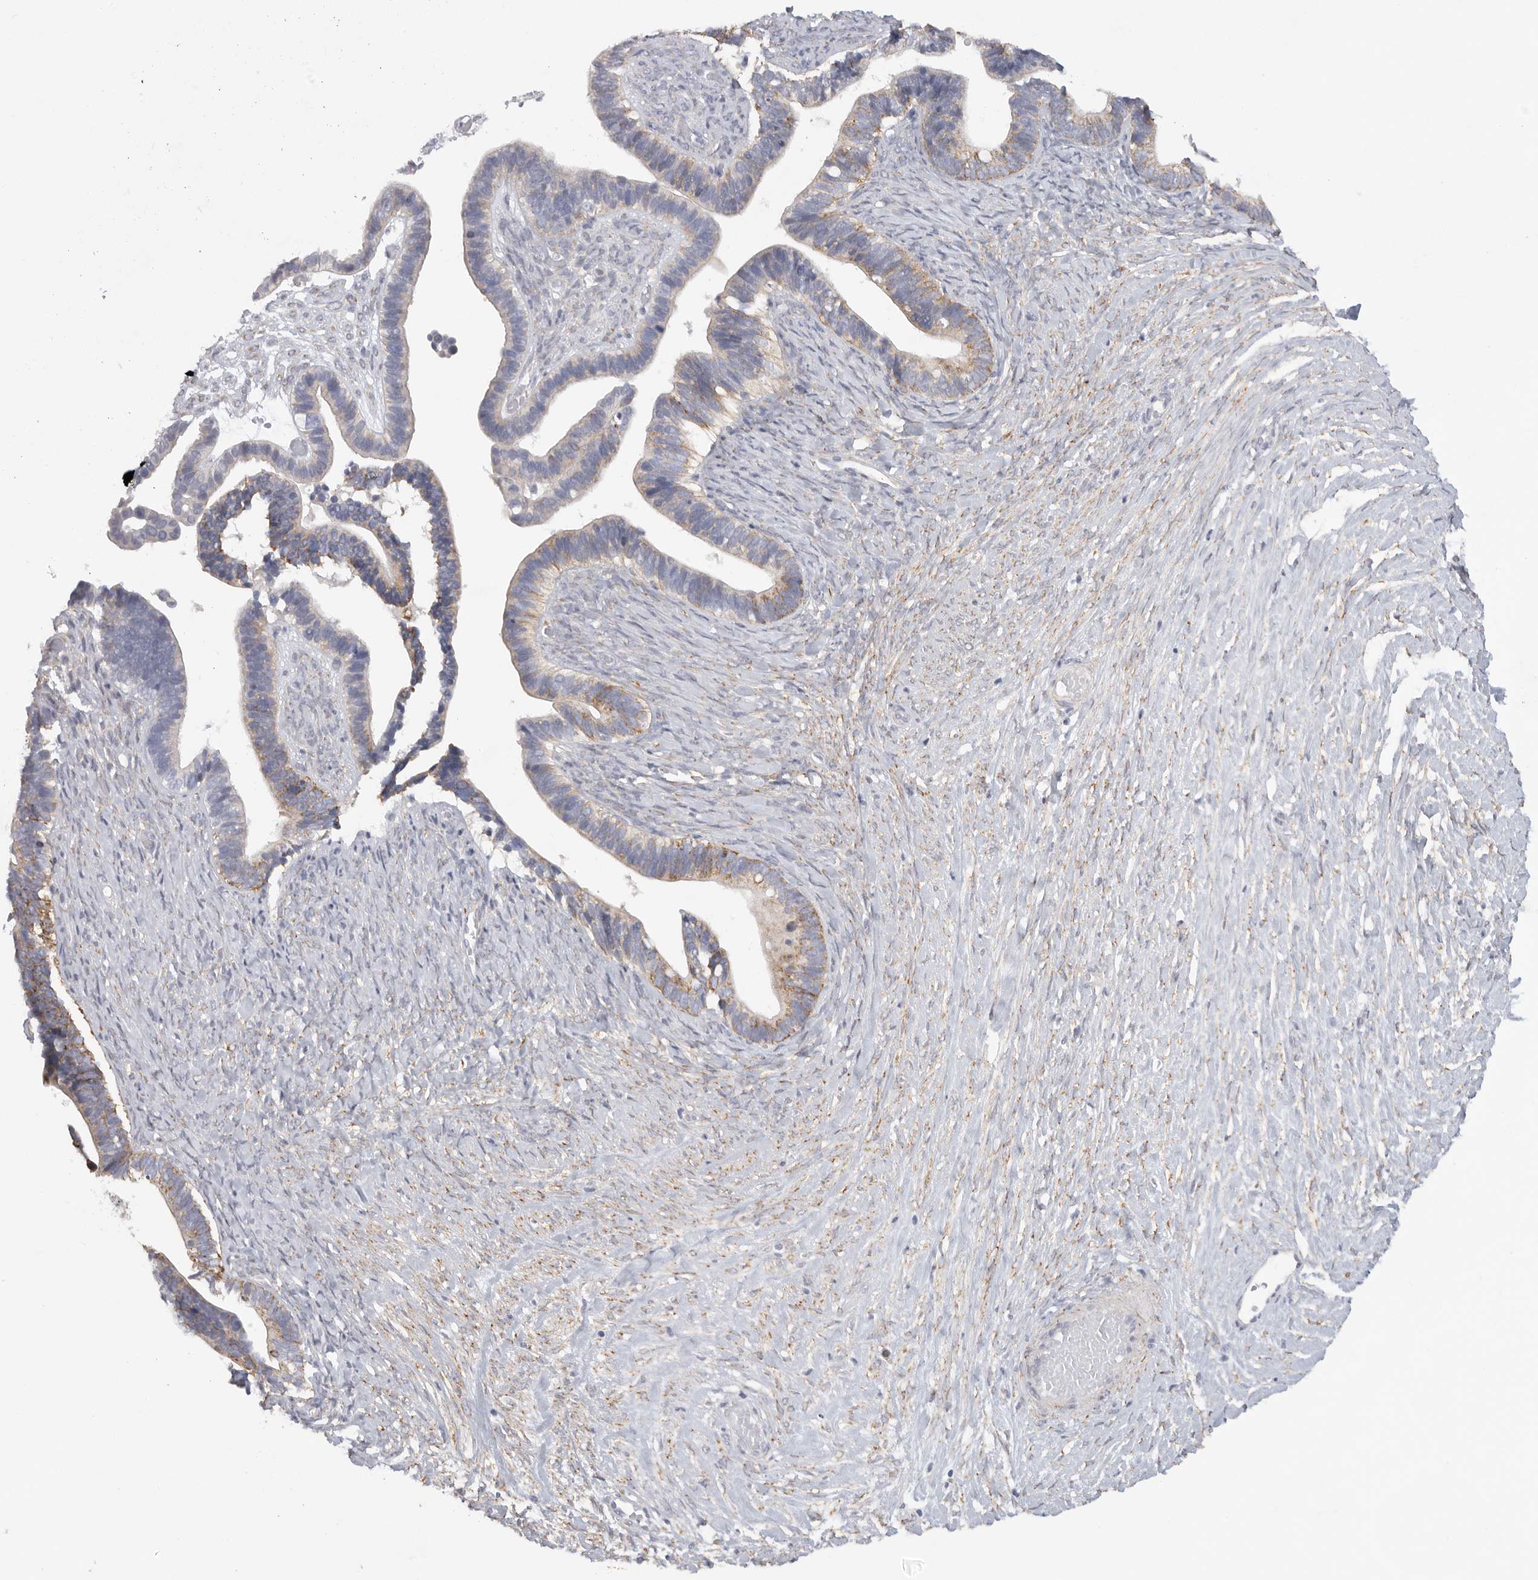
{"staining": {"intensity": "moderate", "quantity": "<25%", "location": "cytoplasmic/membranous"}, "tissue": "ovarian cancer", "cell_type": "Tumor cells", "image_type": "cancer", "snomed": [{"axis": "morphology", "description": "Cystadenocarcinoma, serous, NOS"}, {"axis": "topography", "description": "Ovary"}], "caption": "Ovarian serous cystadenocarcinoma tissue exhibits moderate cytoplasmic/membranous expression in about <25% of tumor cells, visualized by immunohistochemistry.", "gene": "ELP3", "patient": {"sex": "female", "age": 56}}